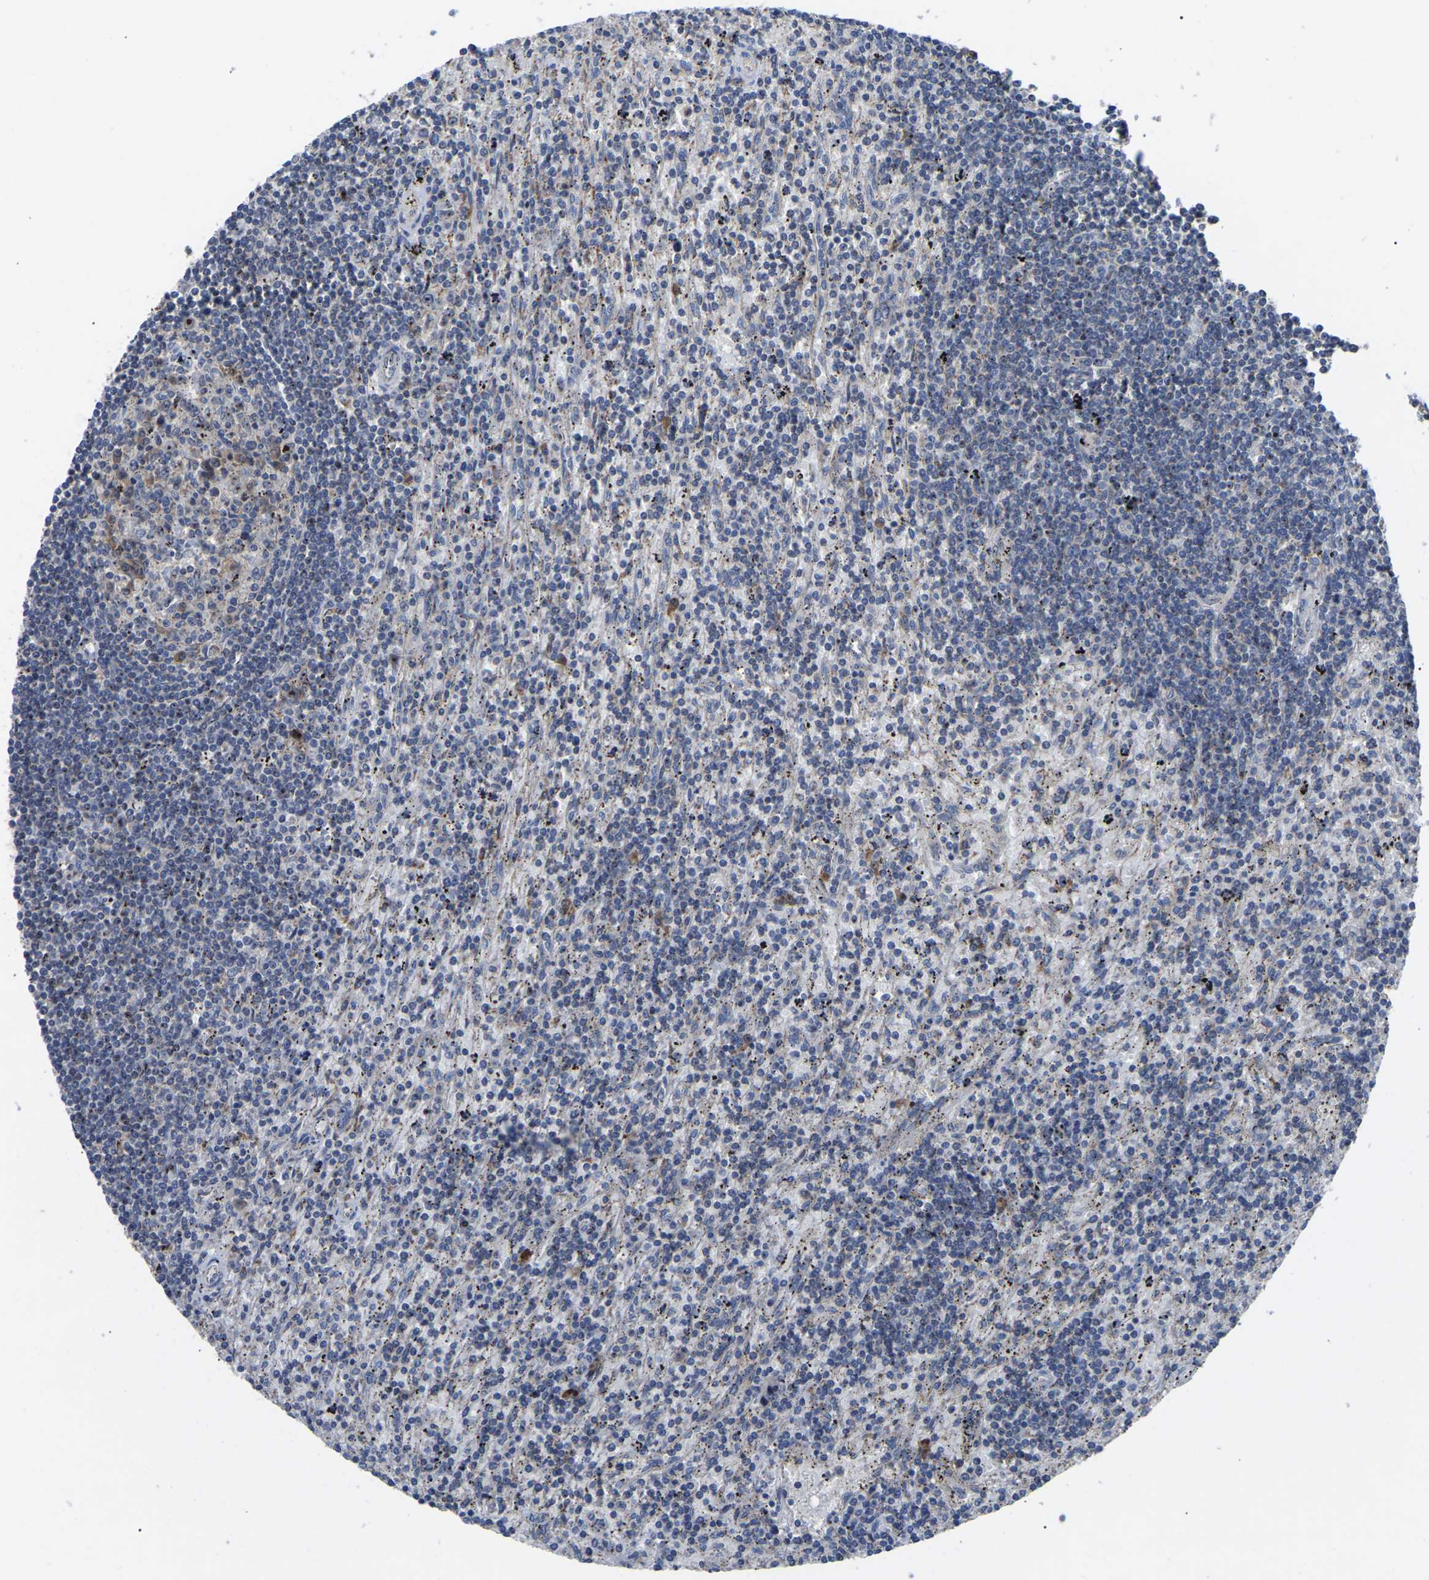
{"staining": {"intensity": "negative", "quantity": "none", "location": "none"}, "tissue": "lymphoma", "cell_type": "Tumor cells", "image_type": "cancer", "snomed": [{"axis": "morphology", "description": "Malignant lymphoma, non-Hodgkin's type, Low grade"}, {"axis": "topography", "description": "Spleen"}], "caption": "The histopathology image exhibits no significant expression in tumor cells of low-grade malignant lymphoma, non-Hodgkin's type.", "gene": "NOP53", "patient": {"sex": "male", "age": 76}}